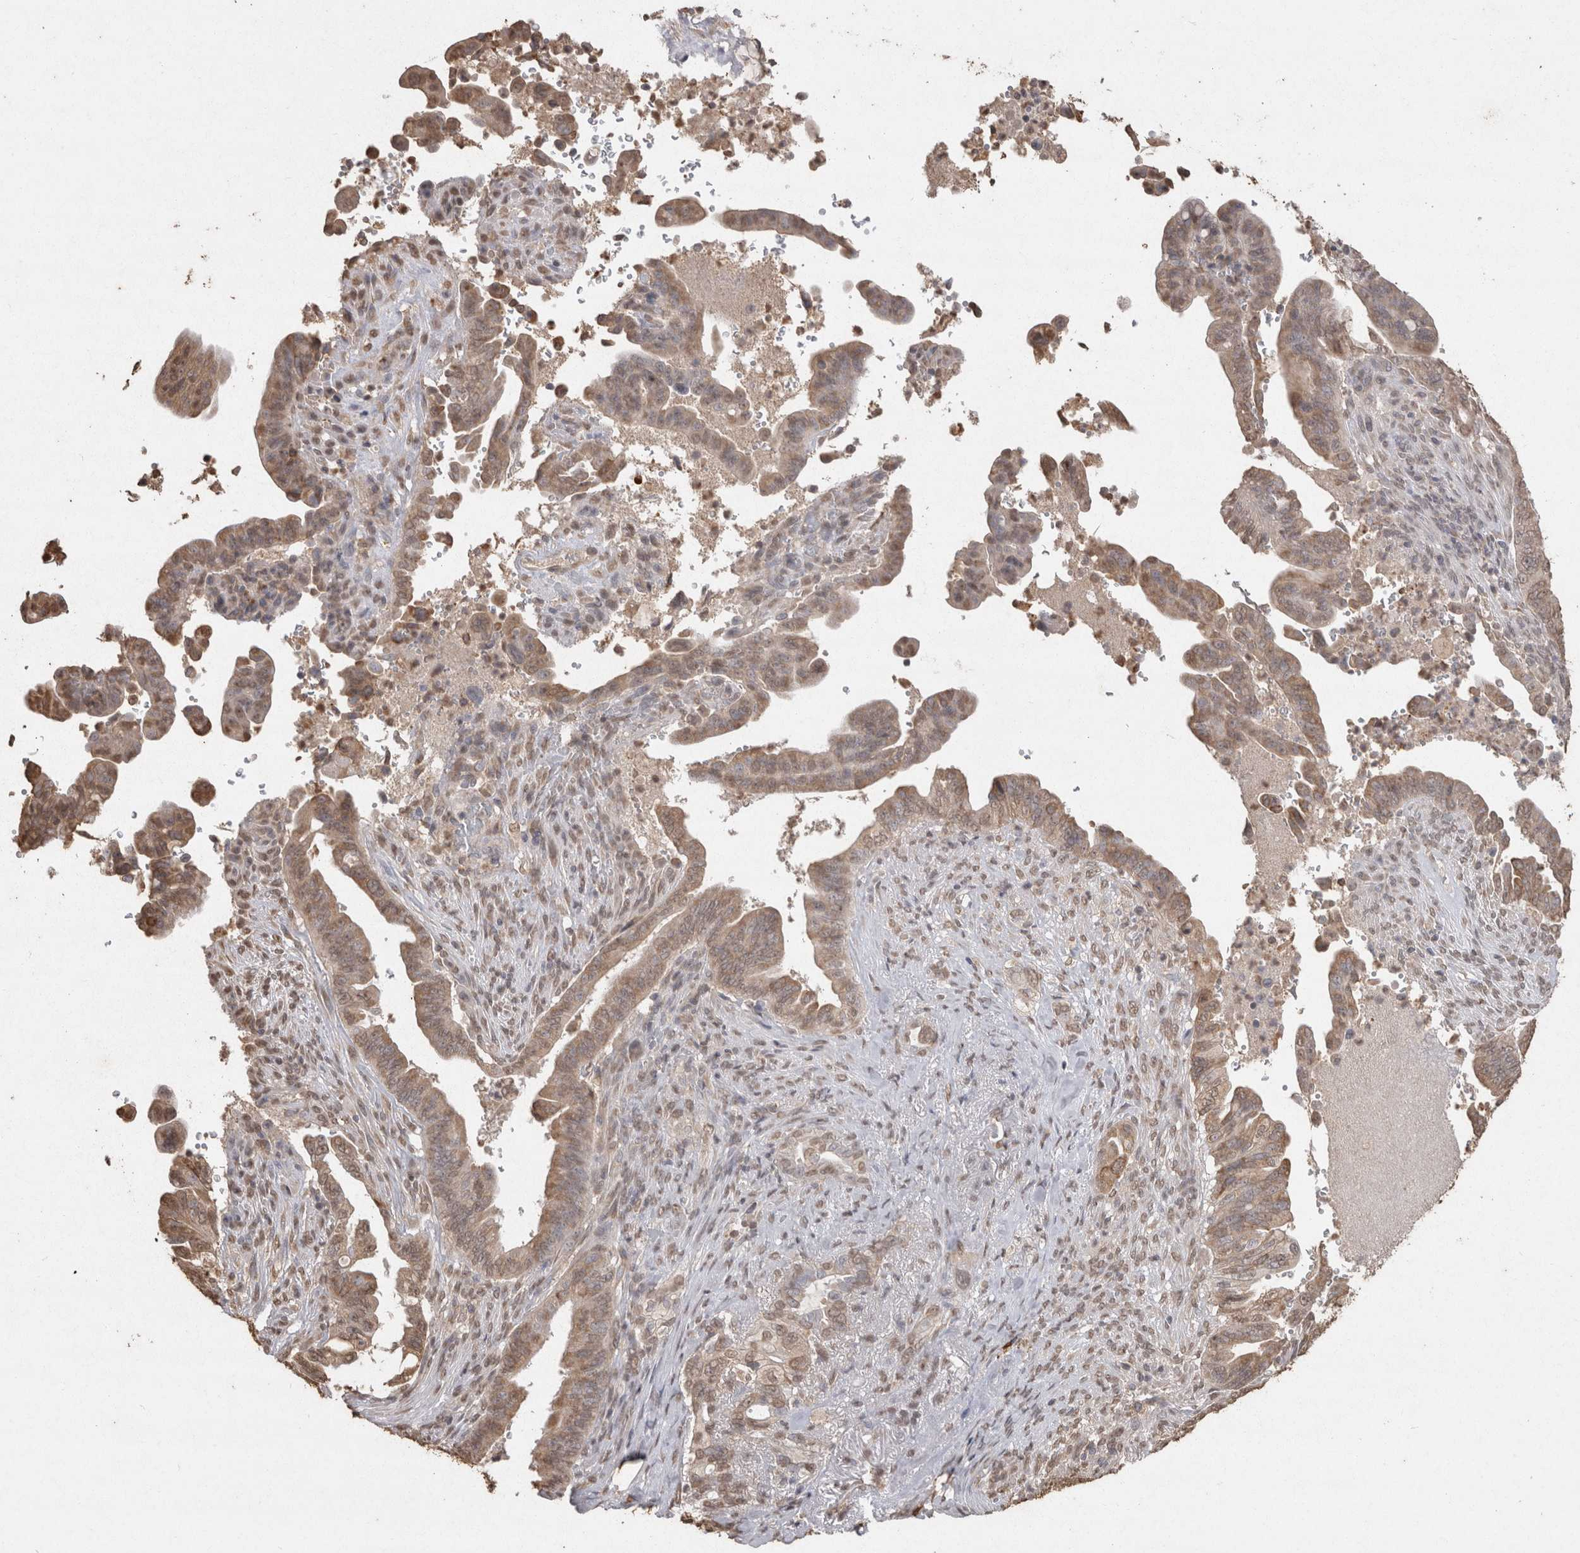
{"staining": {"intensity": "moderate", "quantity": ">75%", "location": "cytoplasmic/membranous,nuclear"}, "tissue": "pancreatic cancer", "cell_type": "Tumor cells", "image_type": "cancer", "snomed": [{"axis": "morphology", "description": "Adenocarcinoma, NOS"}, {"axis": "topography", "description": "Pancreas"}], "caption": "A micrograph of human adenocarcinoma (pancreatic) stained for a protein reveals moderate cytoplasmic/membranous and nuclear brown staining in tumor cells. (brown staining indicates protein expression, while blue staining denotes nuclei).", "gene": "CRELD2", "patient": {"sex": "male", "age": 70}}